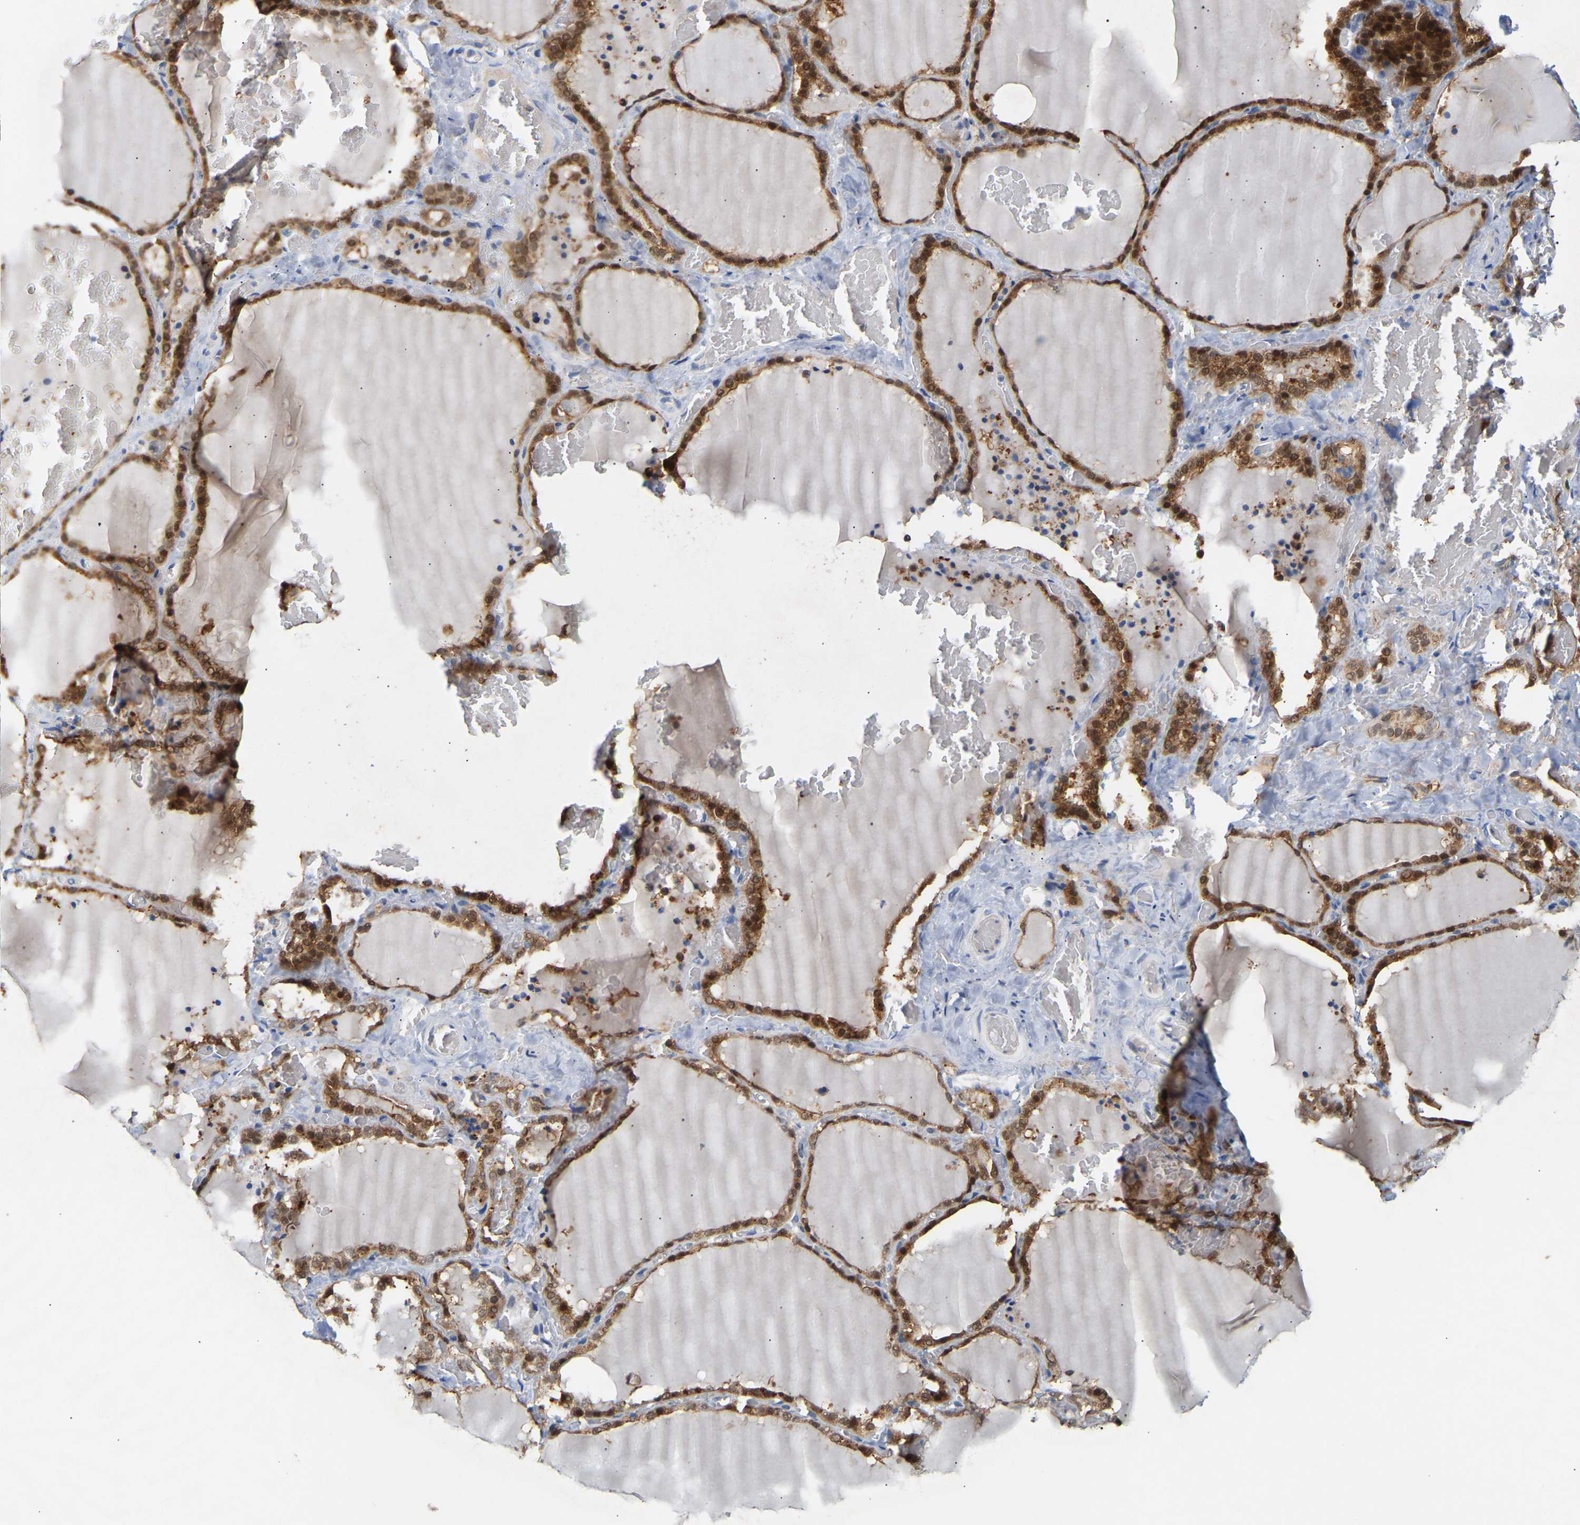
{"staining": {"intensity": "strong", "quantity": ">75%", "location": "cytoplasmic/membranous,nuclear"}, "tissue": "thyroid gland", "cell_type": "Glandular cells", "image_type": "normal", "snomed": [{"axis": "morphology", "description": "Normal tissue, NOS"}, {"axis": "topography", "description": "Thyroid gland"}], "caption": "Thyroid gland stained with DAB immunohistochemistry exhibits high levels of strong cytoplasmic/membranous,nuclear expression in approximately >75% of glandular cells.", "gene": "TPMT", "patient": {"sex": "female", "age": 22}}